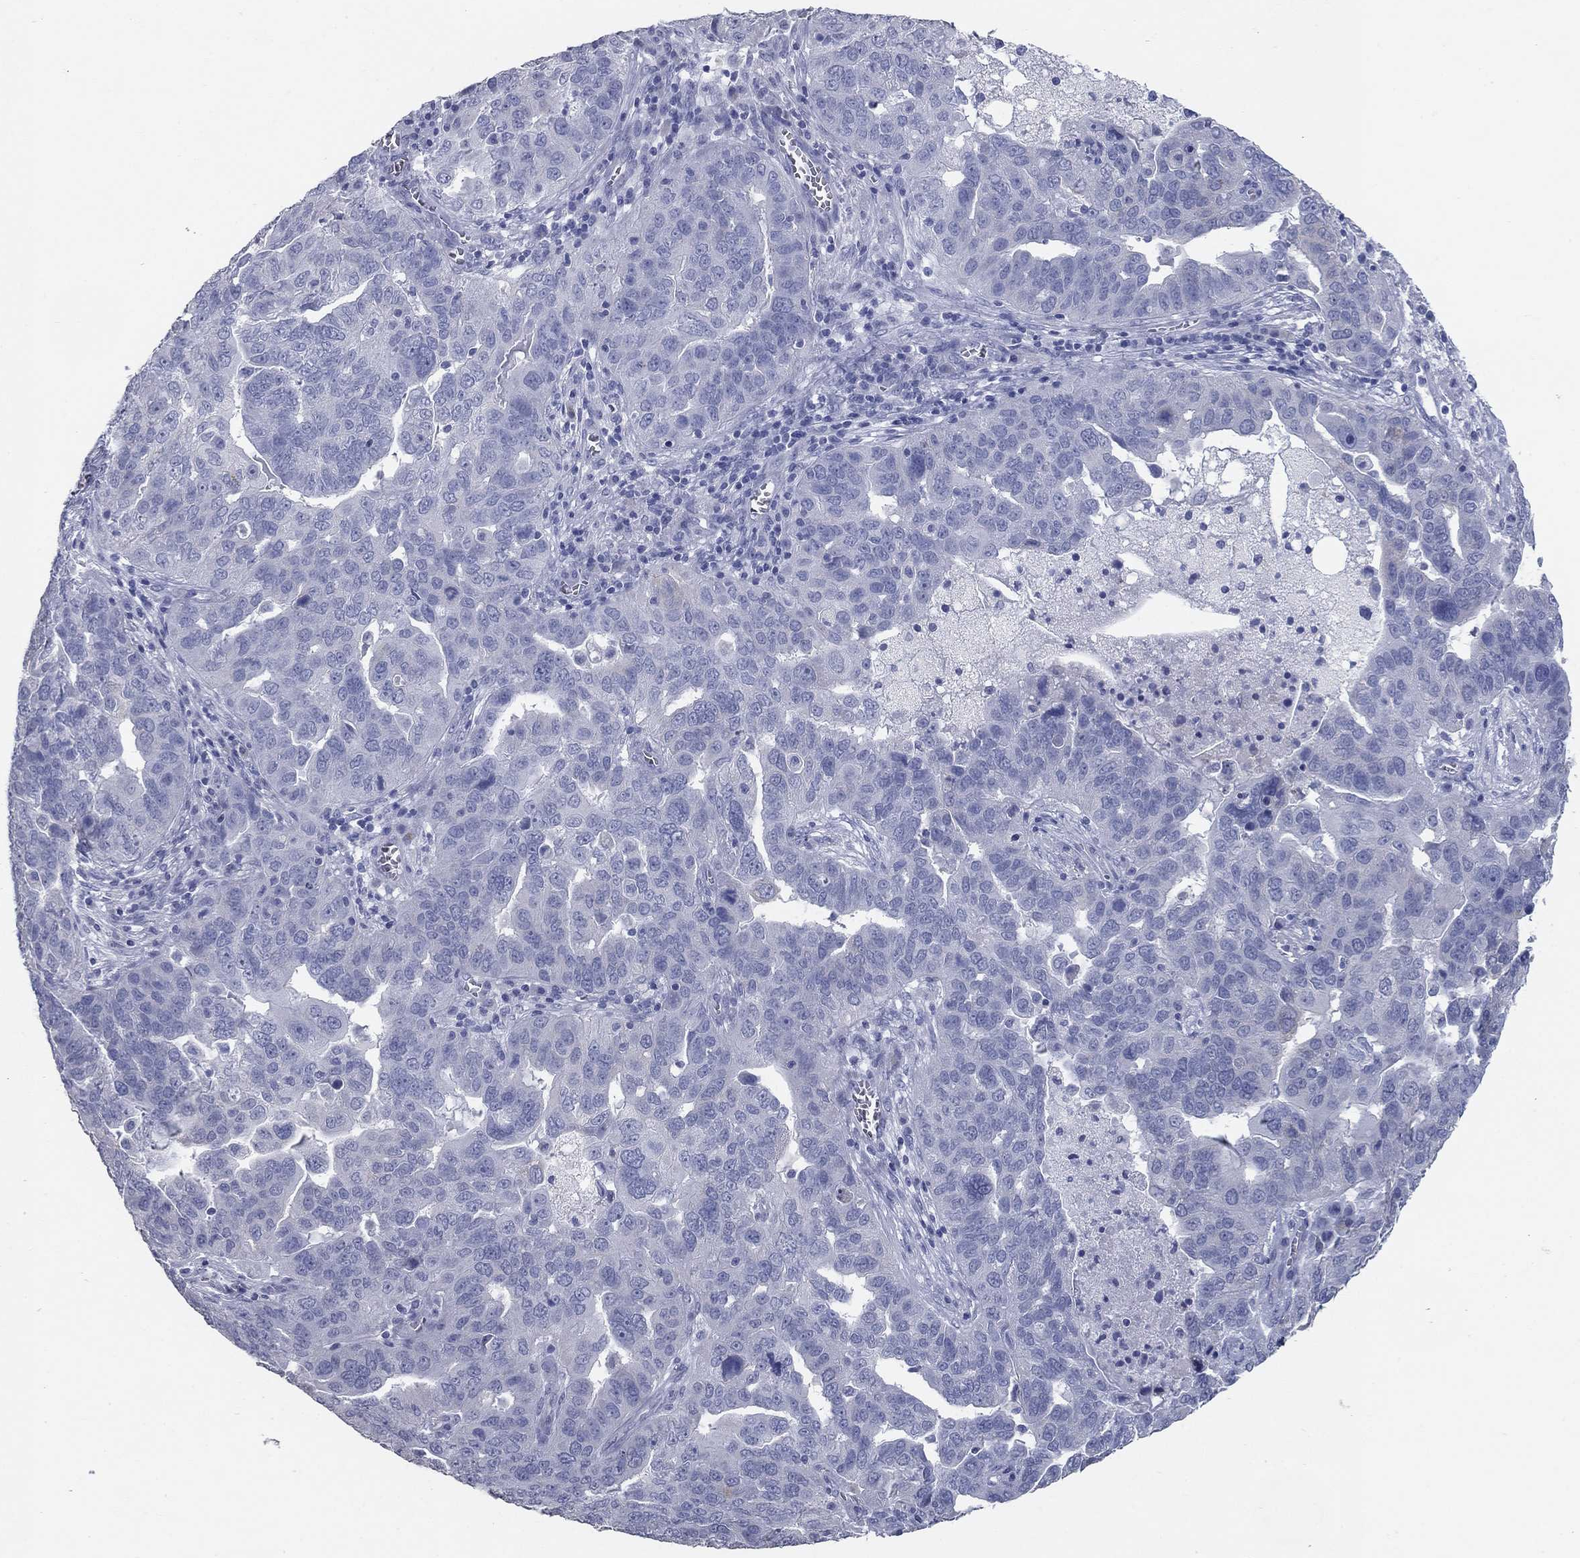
{"staining": {"intensity": "negative", "quantity": "none", "location": "none"}, "tissue": "ovarian cancer", "cell_type": "Tumor cells", "image_type": "cancer", "snomed": [{"axis": "morphology", "description": "Carcinoma, endometroid"}, {"axis": "topography", "description": "Soft tissue"}, {"axis": "topography", "description": "Ovary"}], "caption": "Protein analysis of ovarian cancer displays no significant expression in tumor cells.", "gene": "TAC1", "patient": {"sex": "female", "age": 52}}